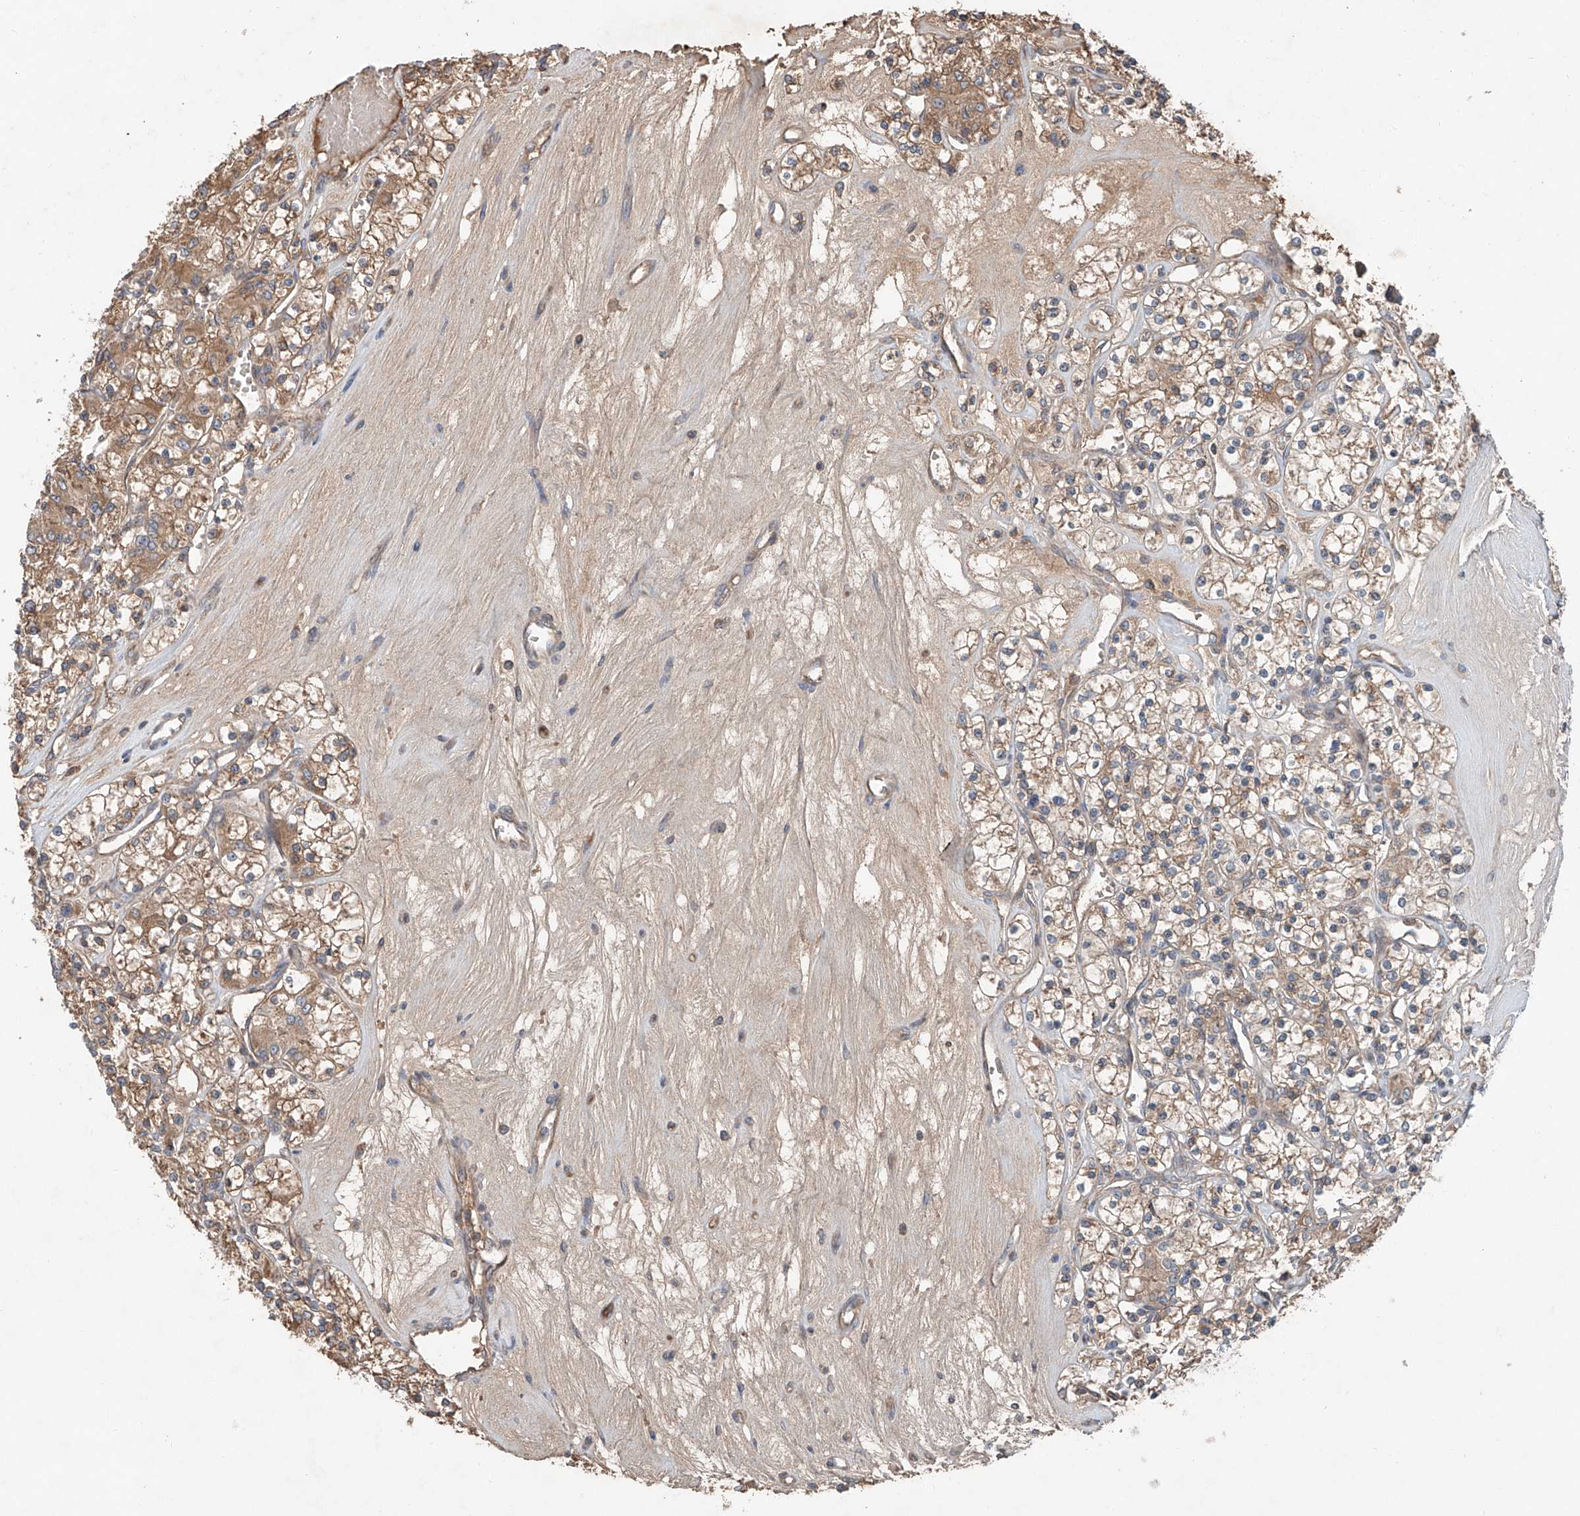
{"staining": {"intensity": "moderate", "quantity": ">75%", "location": "cytoplasmic/membranous"}, "tissue": "renal cancer", "cell_type": "Tumor cells", "image_type": "cancer", "snomed": [{"axis": "morphology", "description": "Adenocarcinoma, NOS"}, {"axis": "topography", "description": "Kidney"}], "caption": "This image reveals immunohistochemistry (IHC) staining of human adenocarcinoma (renal), with medium moderate cytoplasmic/membranous positivity in about >75% of tumor cells.", "gene": "ADAM23", "patient": {"sex": "female", "age": 59}}